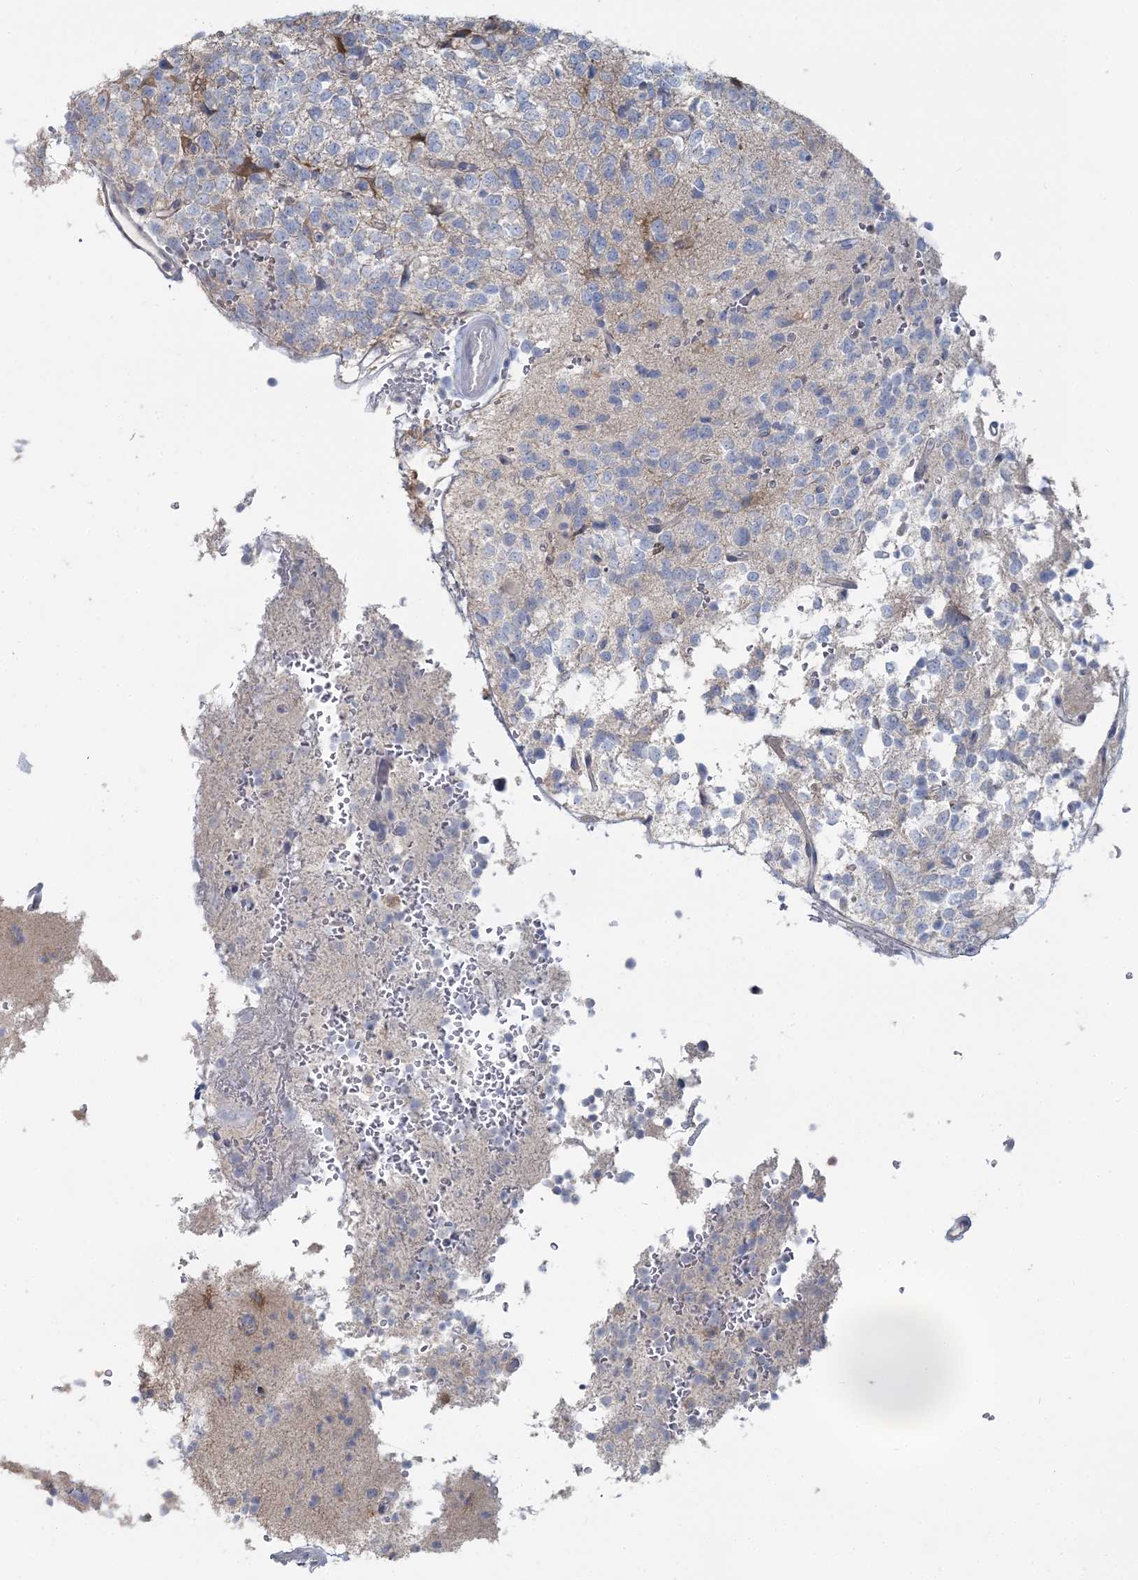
{"staining": {"intensity": "negative", "quantity": "none", "location": "none"}, "tissue": "glioma", "cell_type": "Tumor cells", "image_type": "cancer", "snomed": [{"axis": "morphology", "description": "Glioma, malignant, High grade"}, {"axis": "topography", "description": "Brain"}], "caption": "Tumor cells show no significant expression in glioma. (Stains: DAB (3,3'-diaminobenzidine) IHC with hematoxylin counter stain, Microscopy: brightfield microscopy at high magnification).", "gene": "CMBL", "patient": {"sex": "female", "age": 62}}